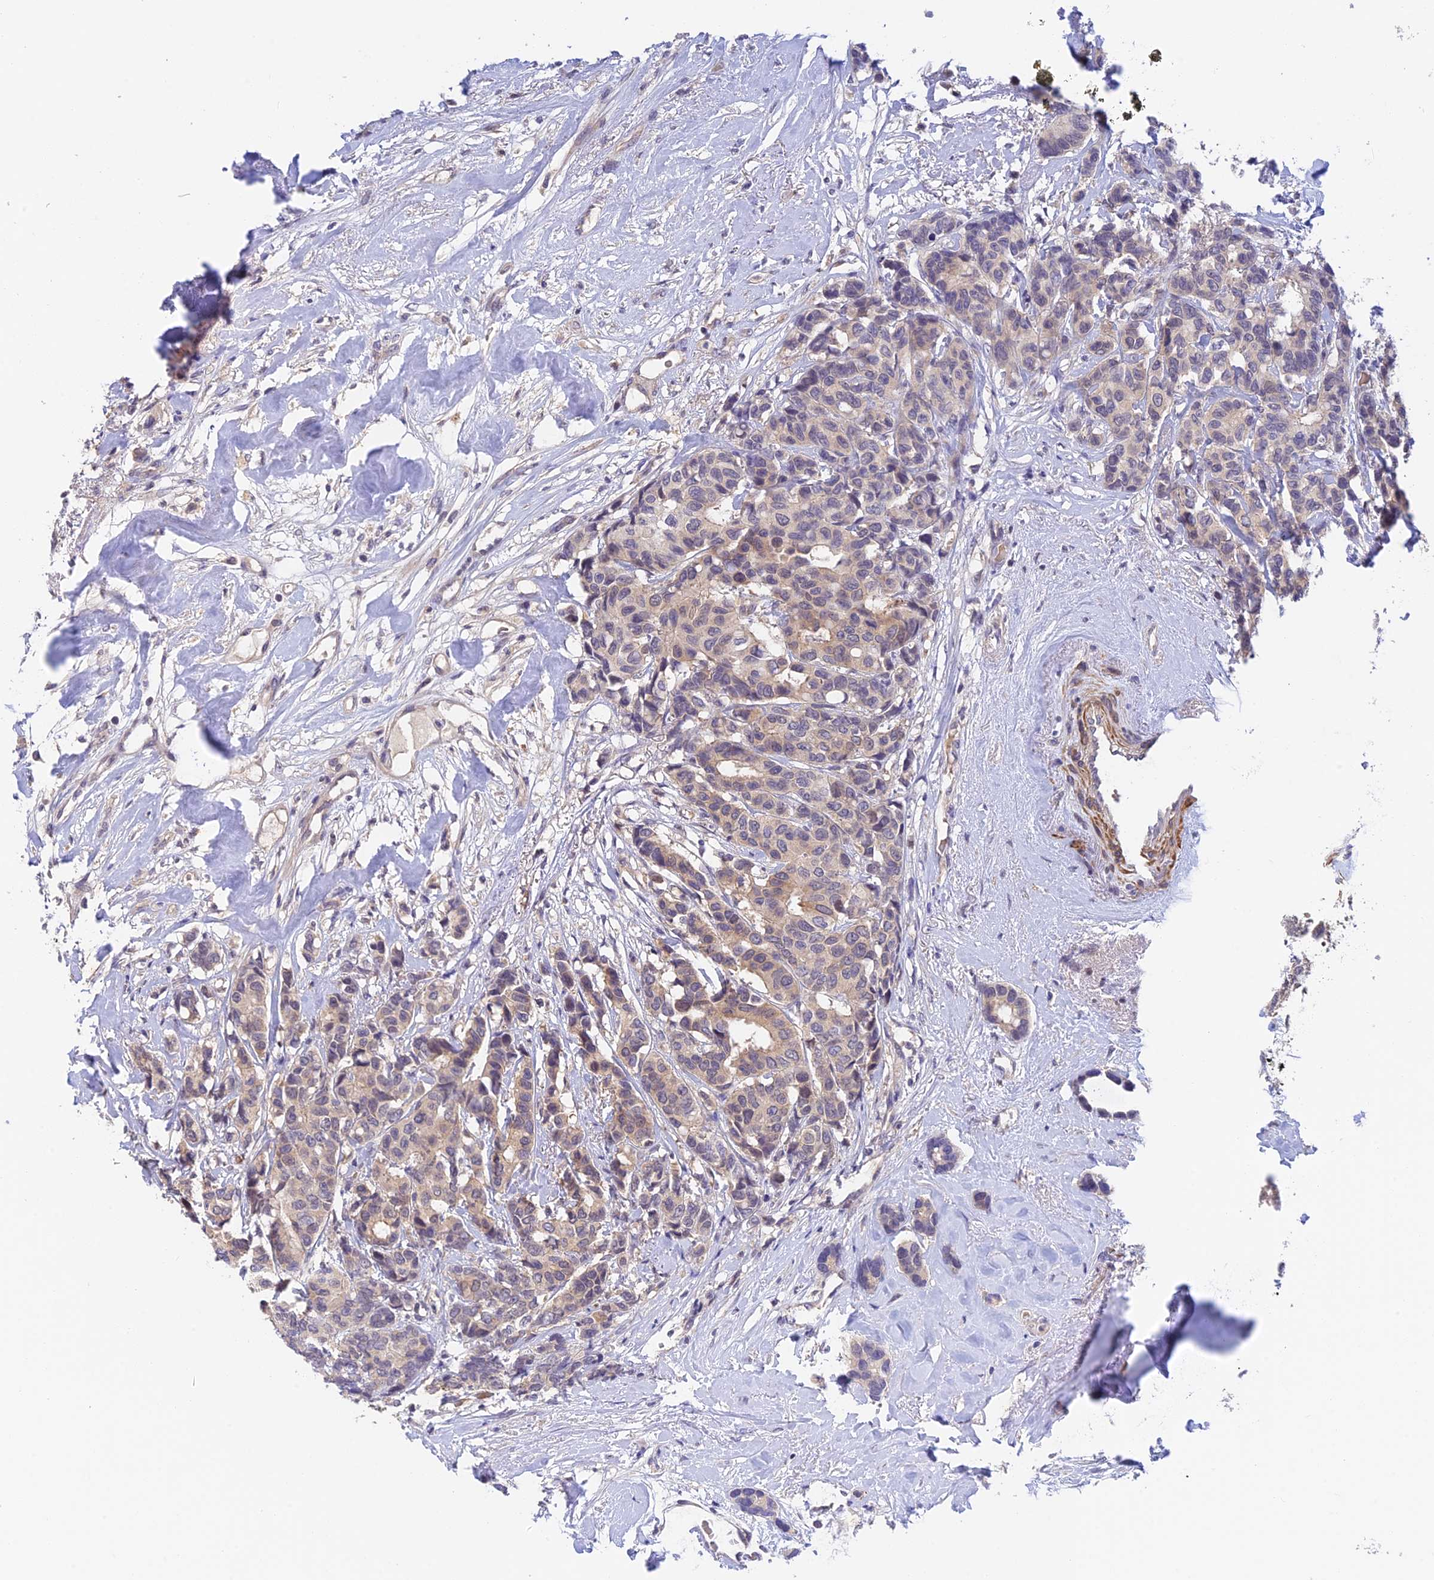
{"staining": {"intensity": "weak", "quantity": "25%-75%", "location": "cytoplasmic/membranous"}, "tissue": "breast cancer", "cell_type": "Tumor cells", "image_type": "cancer", "snomed": [{"axis": "morphology", "description": "Duct carcinoma"}, {"axis": "topography", "description": "Breast"}], "caption": "The immunohistochemical stain shows weak cytoplasmic/membranous expression in tumor cells of breast intraductal carcinoma tissue.", "gene": "CWH43", "patient": {"sex": "female", "age": 87}}